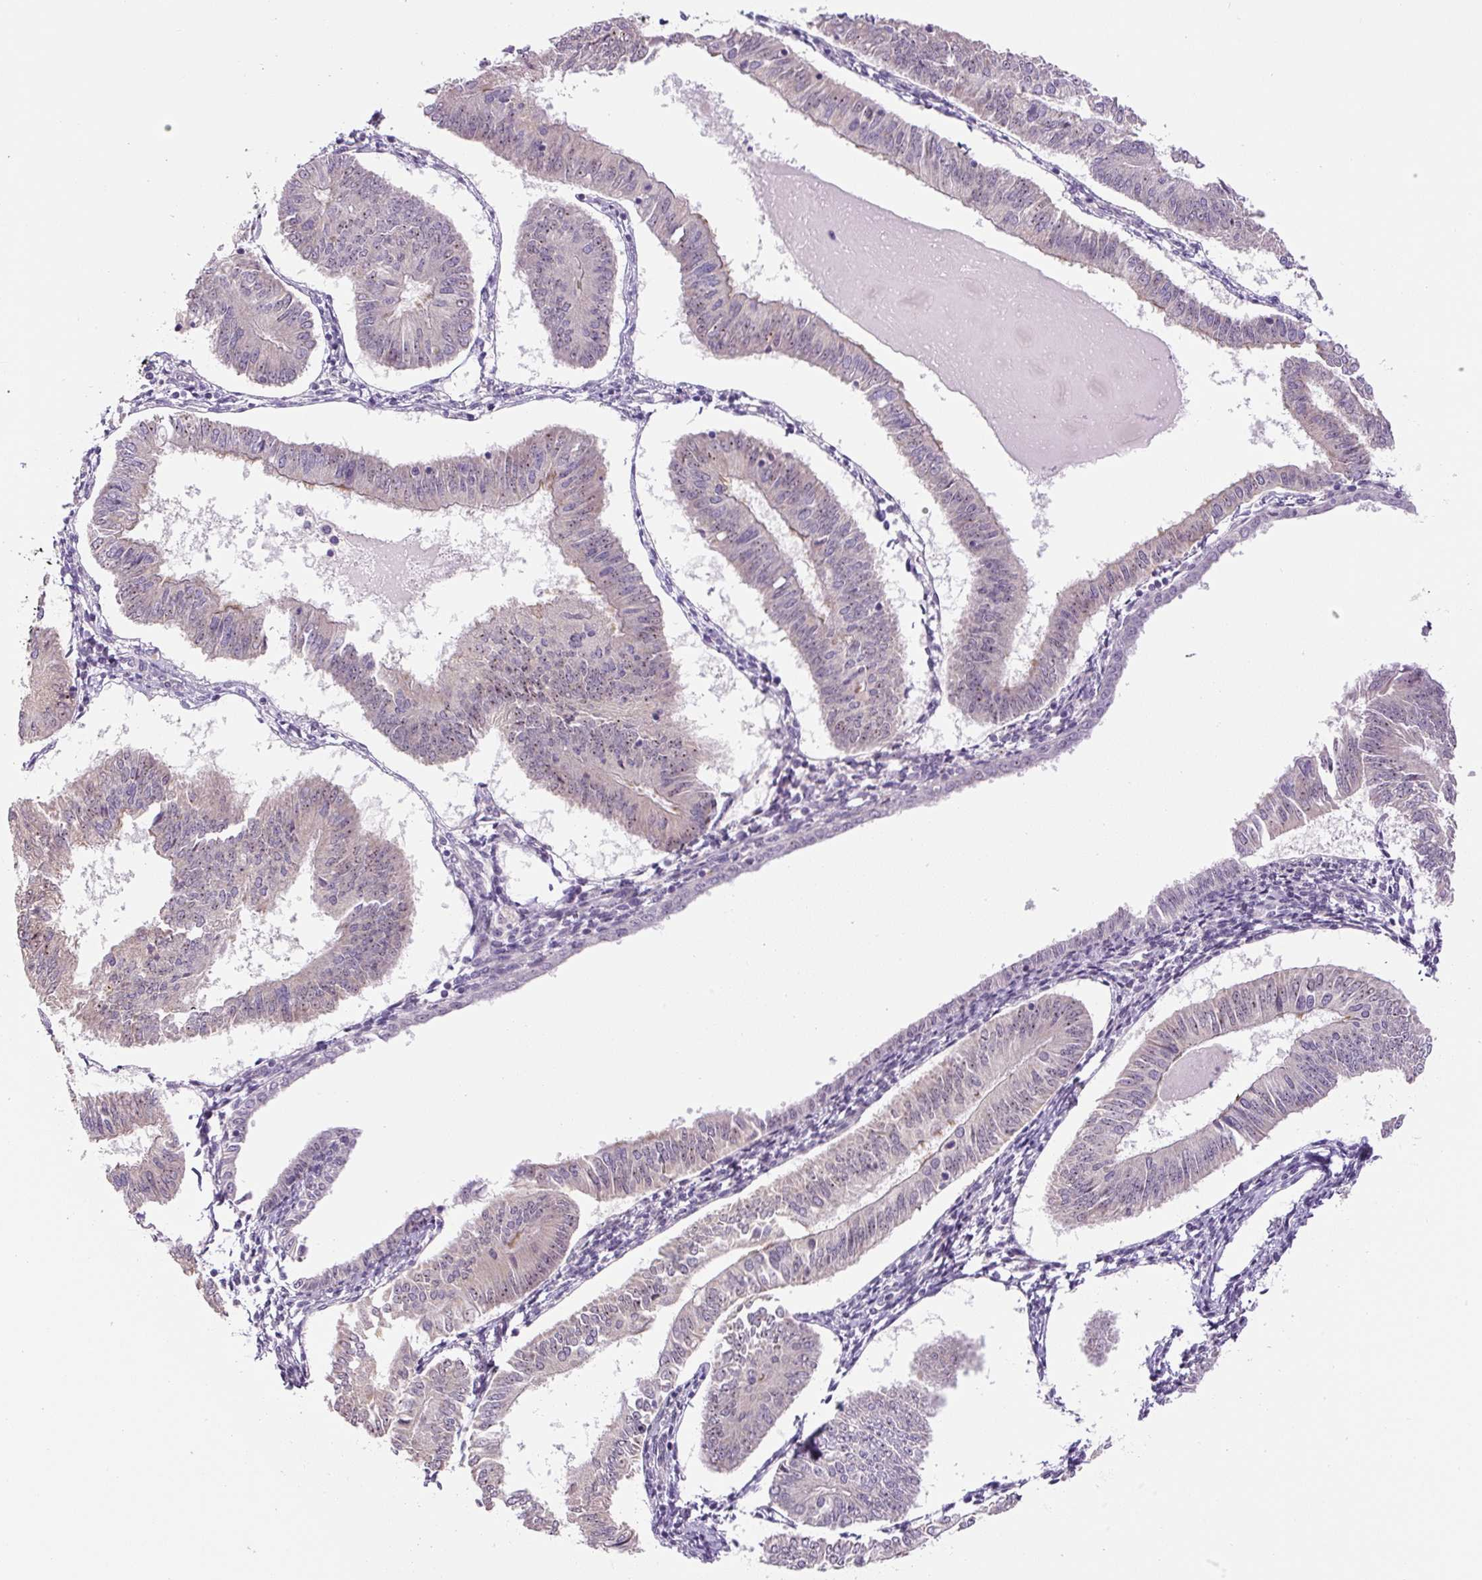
{"staining": {"intensity": "negative", "quantity": "none", "location": "none"}, "tissue": "endometrial cancer", "cell_type": "Tumor cells", "image_type": "cancer", "snomed": [{"axis": "morphology", "description": "Adenocarcinoma, NOS"}, {"axis": "topography", "description": "Endometrium"}], "caption": "Tumor cells show no significant positivity in endometrial cancer.", "gene": "TMEM151B", "patient": {"sex": "female", "age": 58}}